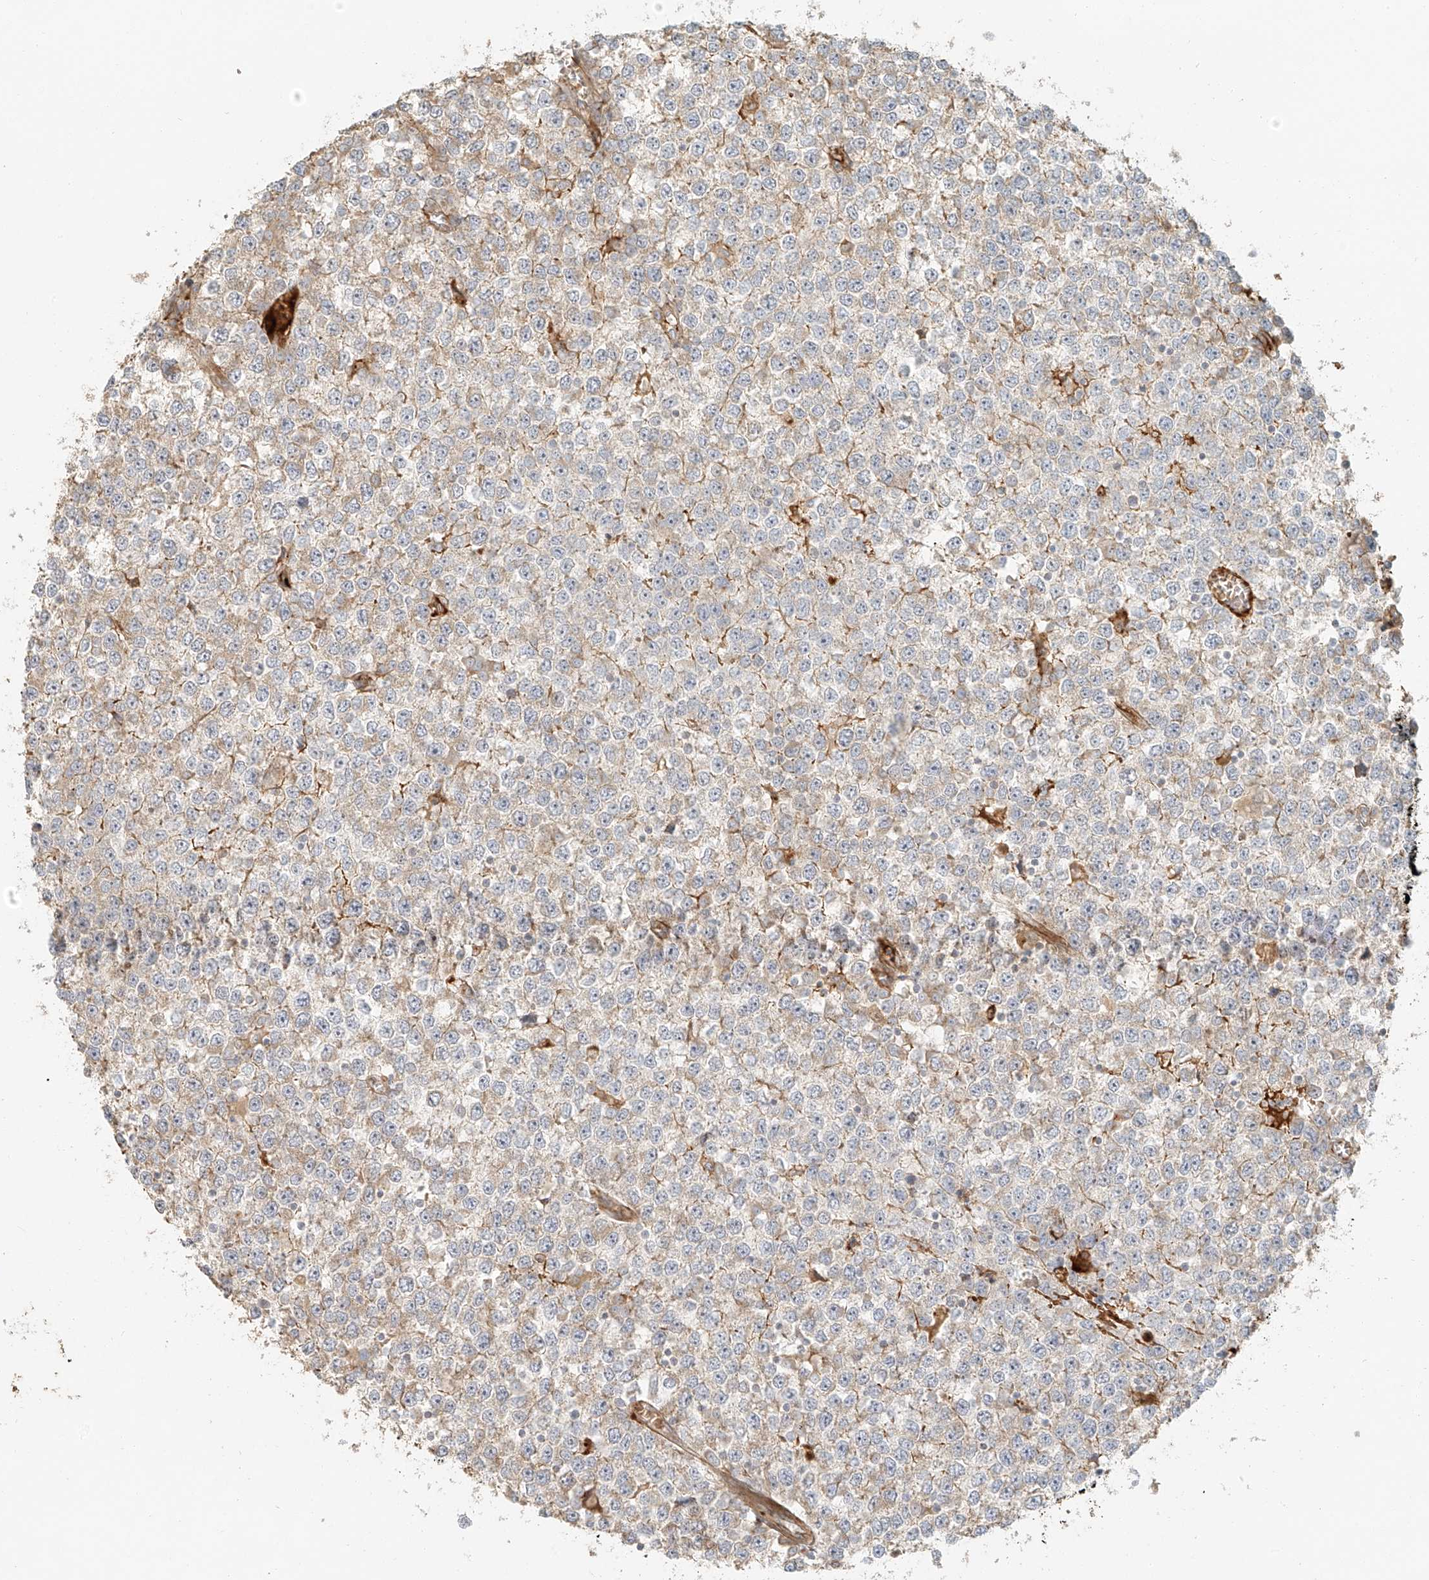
{"staining": {"intensity": "weak", "quantity": "25%-75%", "location": "cytoplasmic/membranous"}, "tissue": "testis cancer", "cell_type": "Tumor cells", "image_type": "cancer", "snomed": [{"axis": "morphology", "description": "Seminoma, NOS"}, {"axis": "topography", "description": "Testis"}], "caption": "Immunohistochemistry (IHC) image of human testis cancer stained for a protein (brown), which exhibits low levels of weak cytoplasmic/membranous expression in about 25%-75% of tumor cells.", "gene": "MIPEP", "patient": {"sex": "male", "age": 65}}